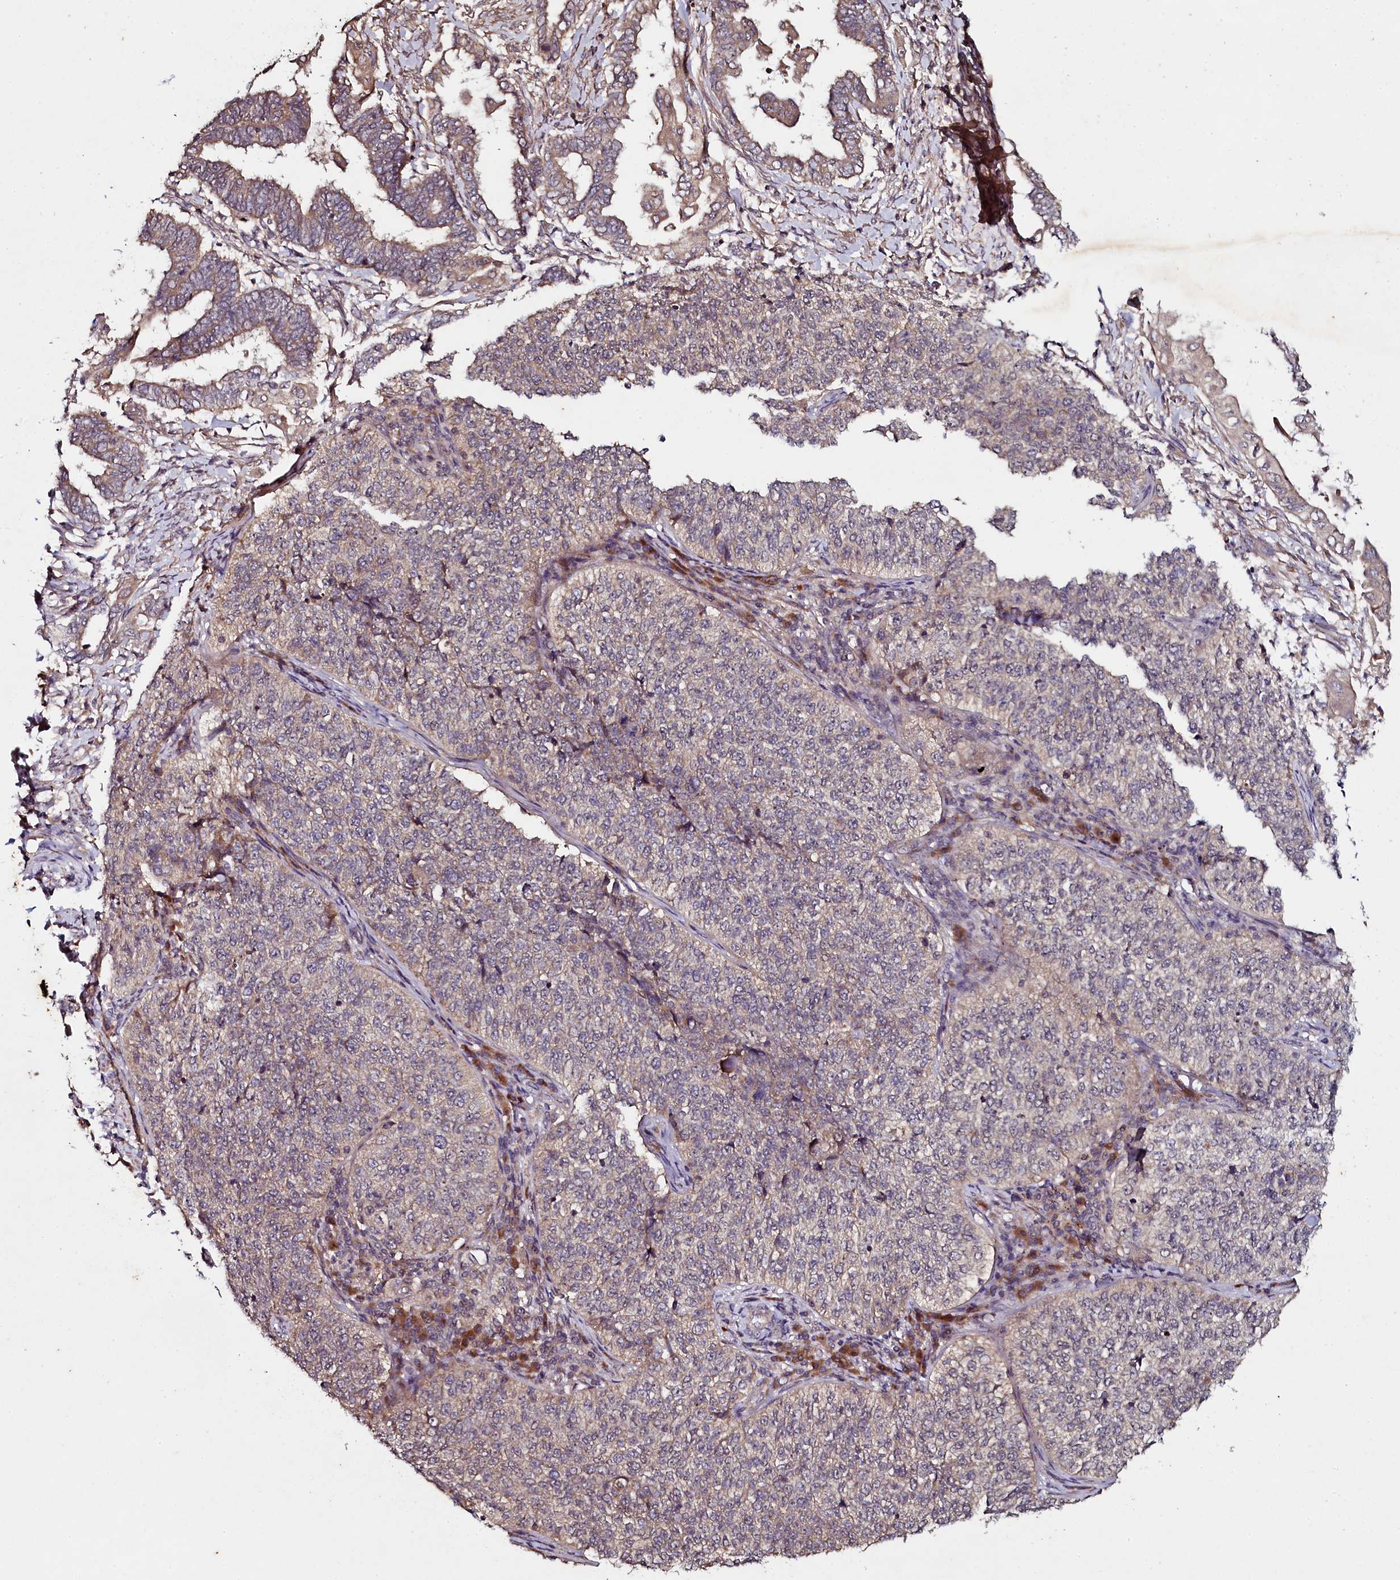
{"staining": {"intensity": "weak", "quantity": "25%-75%", "location": "cytoplasmic/membranous"}, "tissue": "cervical cancer", "cell_type": "Tumor cells", "image_type": "cancer", "snomed": [{"axis": "morphology", "description": "Squamous cell carcinoma, NOS"}, {"axis": "topography", "description": "Cervix"}], "caption": "Cervical cancer stained with DAB (3,3'-diaminobenzidine) IHC demonstrates low levels of weak cytoplasmic/membranous expression in approximately 25%-75% of tumor cells.", "gene": "SEC24C", "patient": {"sex": "female", "age": 35}}